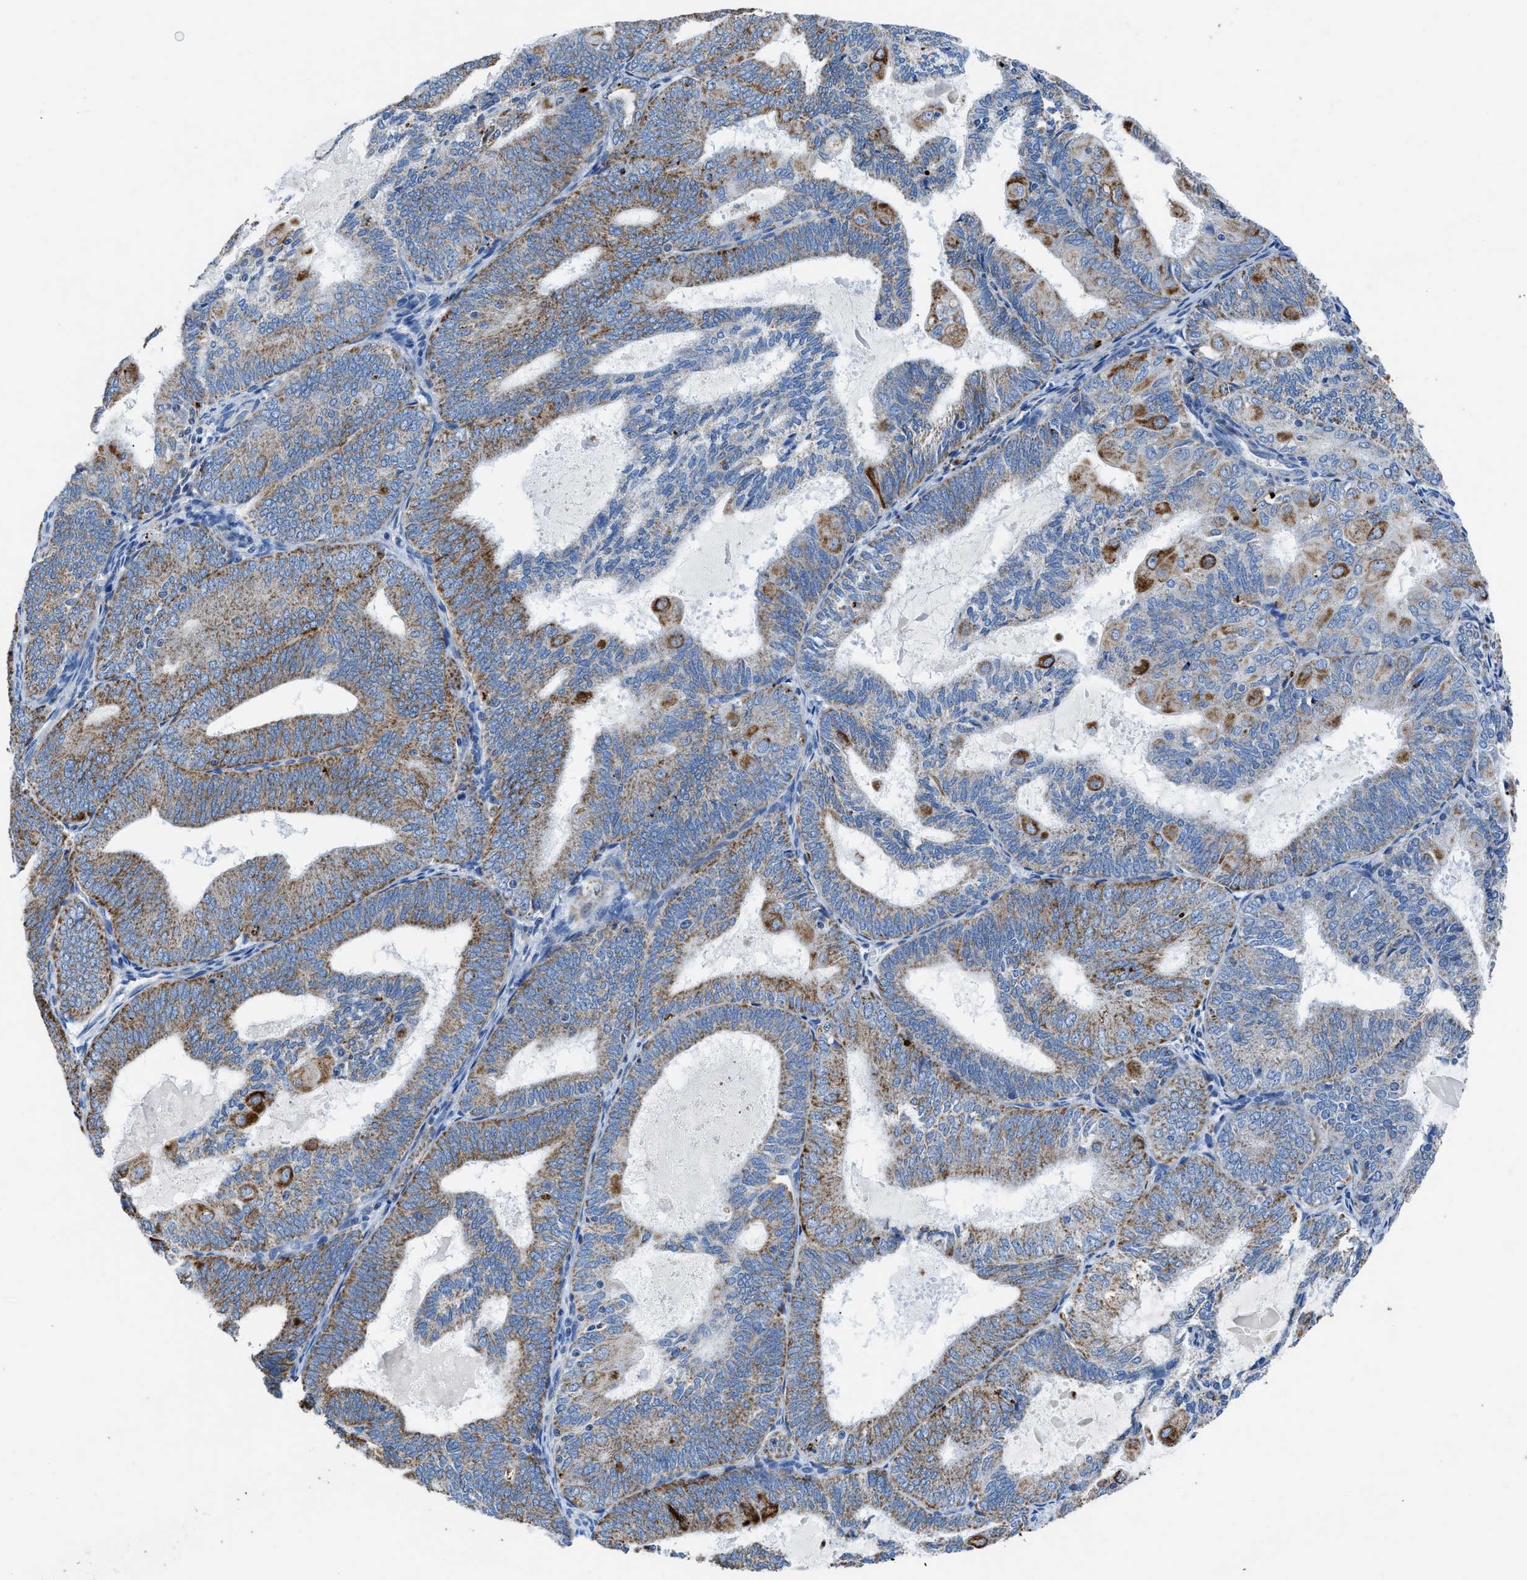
{"staining": {"intensity": "strong", "quantity": "25%-75%", "location": "cytoplasmic/membranous"}, "tissue": "endometrial cancer", "cell_type": "Tumor cells", "image_type": "cancer", "snomed": [{"axis": "morphology", "description": "Adenocarcinoma, NOS"}, {"axis": "topography", "description": "Endometrium"}], "caption": "Immunohistochemistry (IHC) photomicrograph of endometrial adenocarcinoma stained for a protein (brown), which demonstrates high levels of strong cytoplasmic/membranous positivity in about 25%-75% of tumor cells.", "gene": "ZDHHC3", "patient": {"sex": "female", "age": 81}}